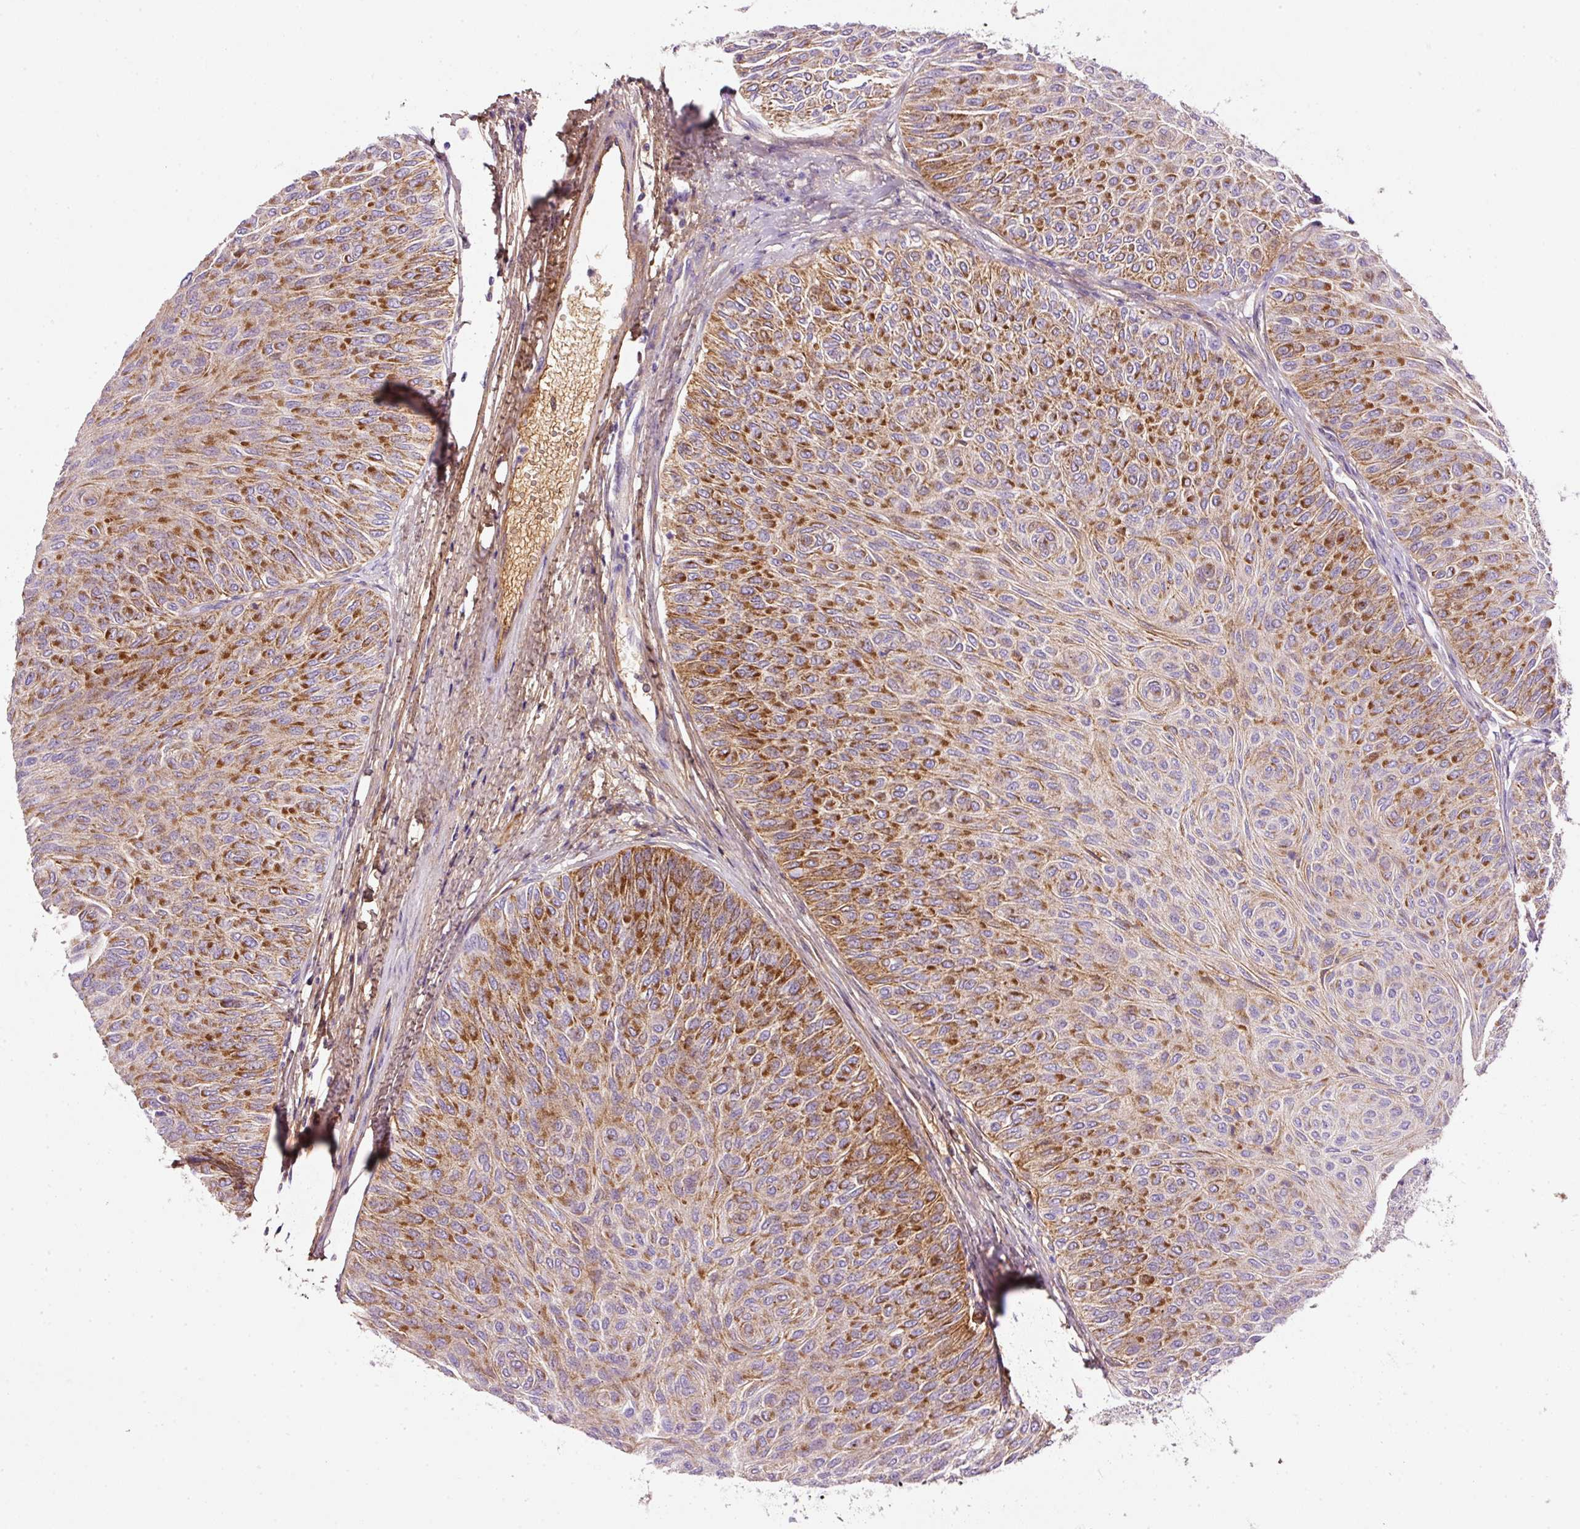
{"staining": {"intensity": "strong", "quantity": "25%-75%", "location": "cytoplasmic/membranous"}, "tissue": "urothelial cancer", "cell_type": "Tumor cells", "image_type": "cancer", "snomed": [{"axis": "morphology", "description": "Urothelial carcinoma, Low grade"}, {"axis": "topography", "description": "Urinary bladder"}], "caption": "Tumor cells show high levels of strong cytoplasmic/membranous staining in about 25%-75% of cells in urothelial cancer.", "gene": "SOS2", "patient": {"sex": "male", "age": 78}}